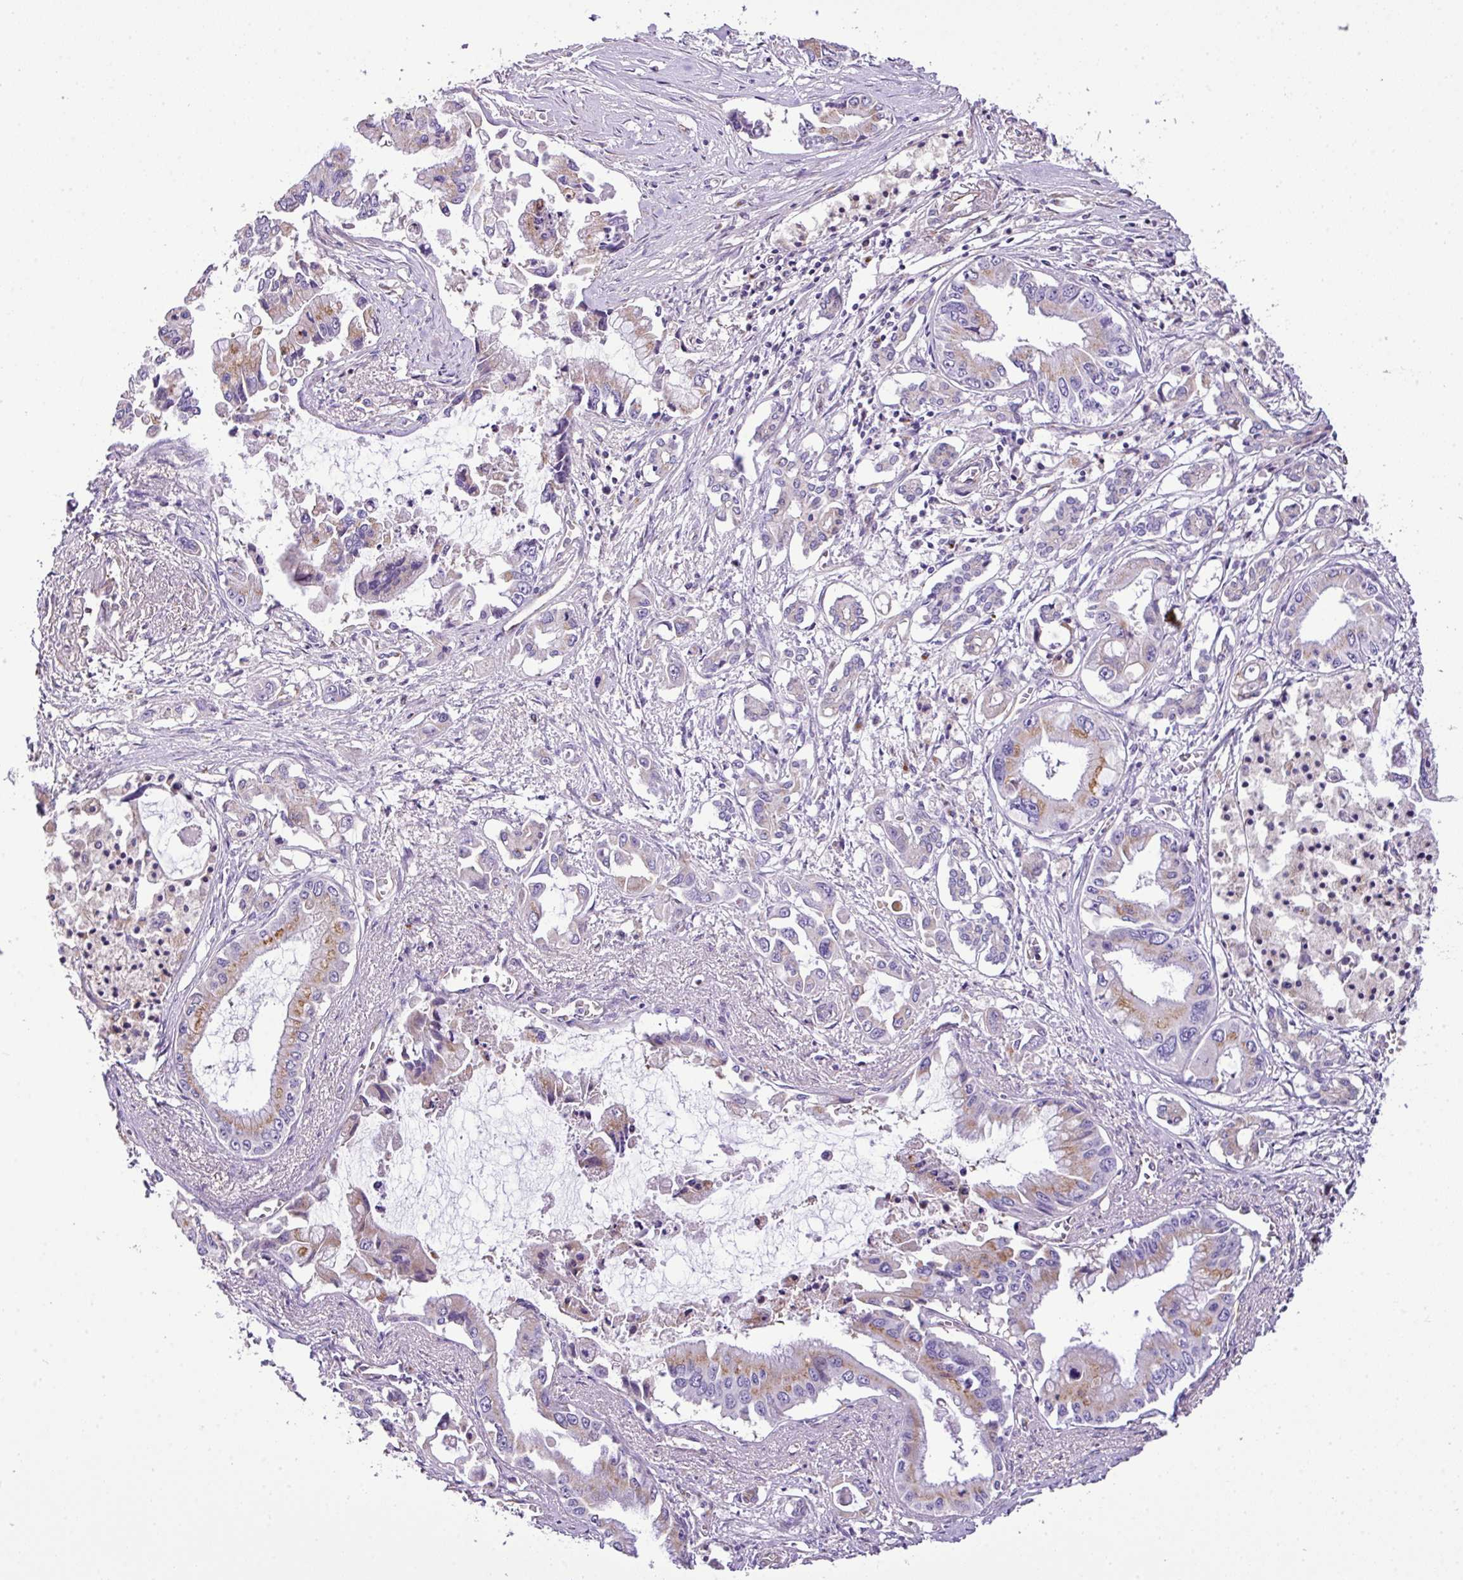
{"staining": {"intensity": "moderate", "quantity": "25%-75%", "location": "cytoplasmic/membranous"}, "tissue": "pancreatic cancer", "cell_type": "Tumor cells", "image_type": "cancer", "snomed": [{"axis": "morphology", "description": "Adenocarcinoma, NOS"}, {"axis": "topography", "description": "Pancreas"}], "caption": "Protein staining of adenocarcinoma (pancreatic) tissue displays moderate cytoplasmic/membranous staining in about 25%-75% of tumor cells.", "gene": "CTXN2", "patient": {"sex": "male", "age": 84}}